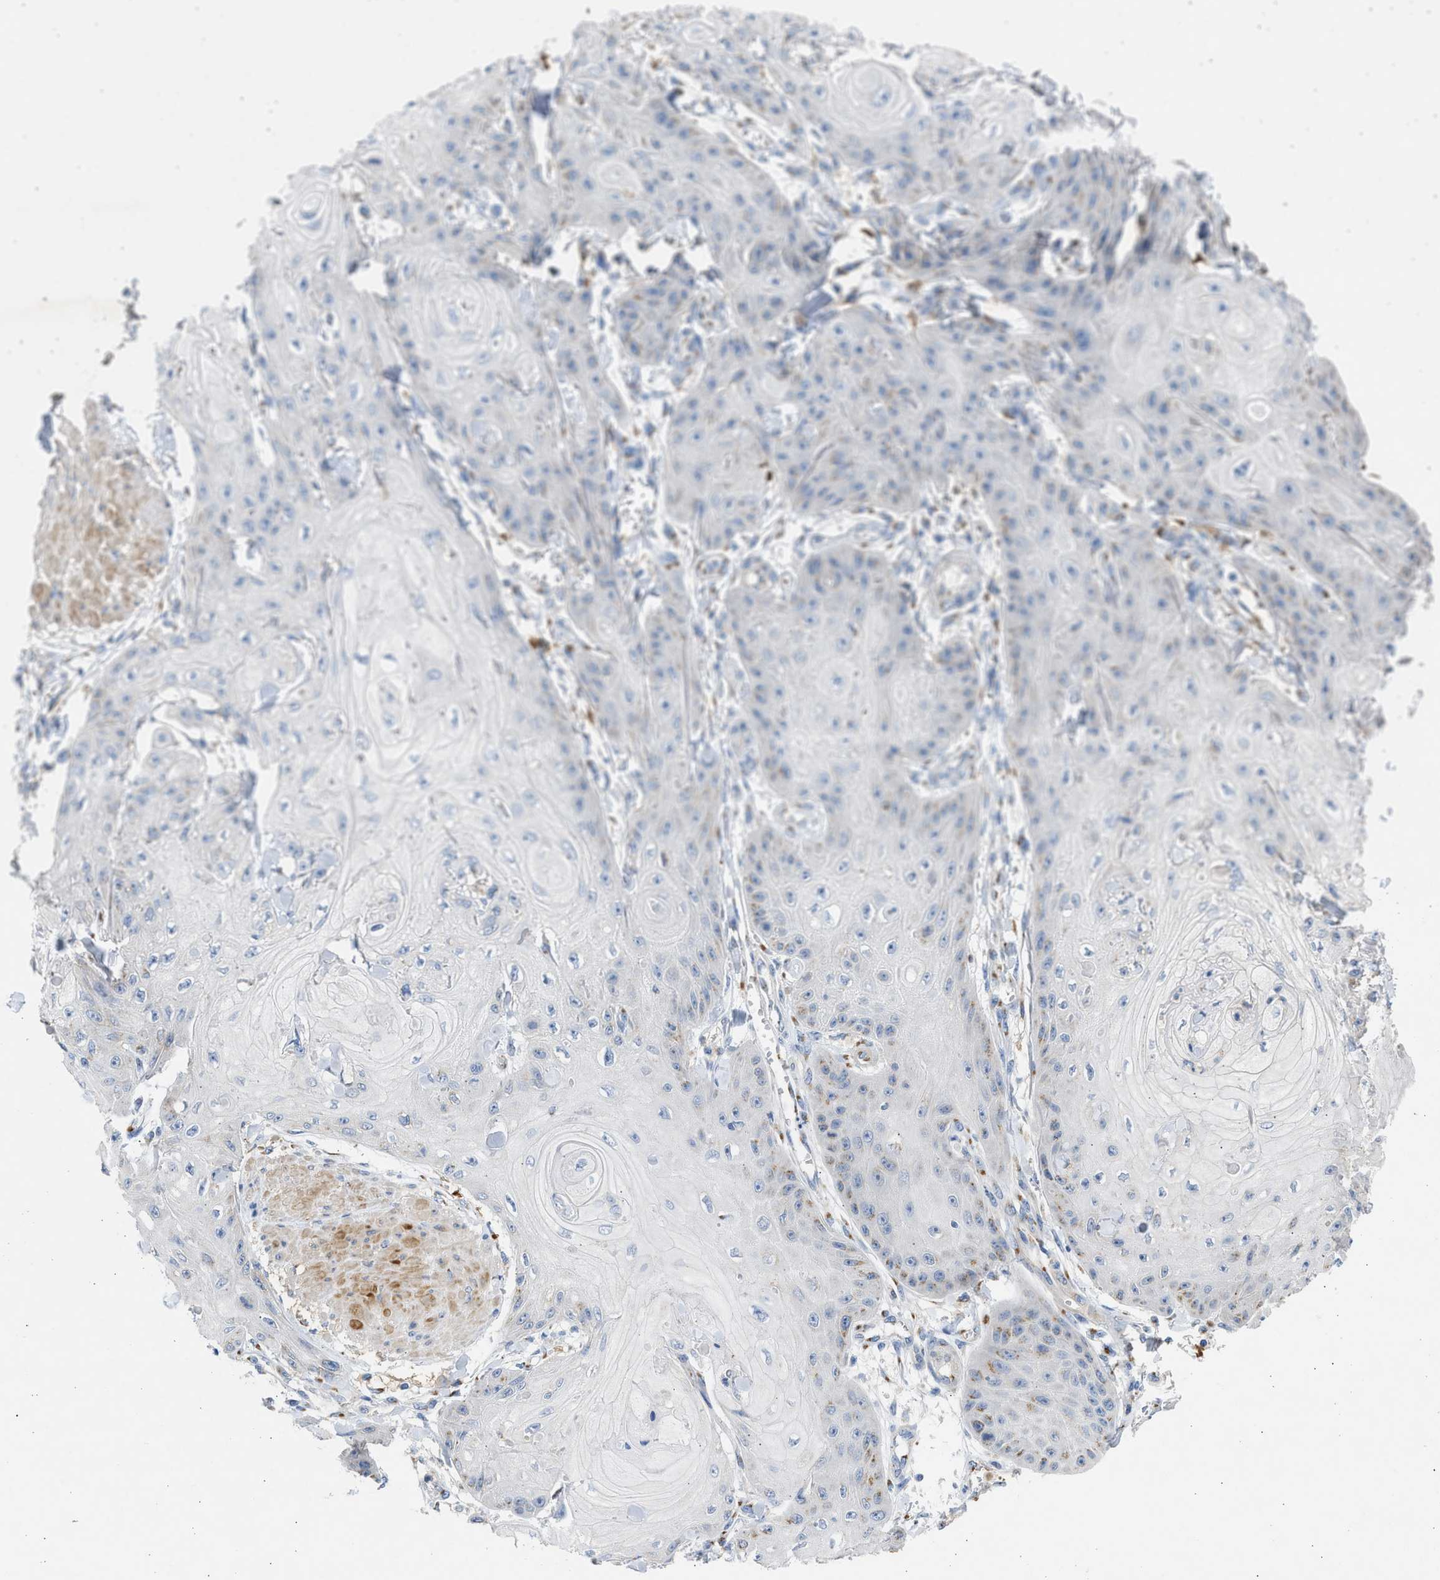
{"staining": {"intensity": "moderate", "quantity": "<25%", "location": "cytoplasmic/membranous"}, "tissue": "skin cancer", "cell_type": "Tumor cells", "image_type": "cancer", "snomed": [{"axis": "morphology", "description": "Squamous cell carcinoma, NOS"}, {"axis": "topography", "description": "Skin"}], "caption": "A high-resolution photomicrograph shows immunohistochemistry (IHC) staining of skin squamous cell carcinoma, which demonstrates moderate cytoplasmic/membranous staining in about <25% of tumor cells.", "gene": "IPO8", "patient": {"sex": "male", "age": 74}}